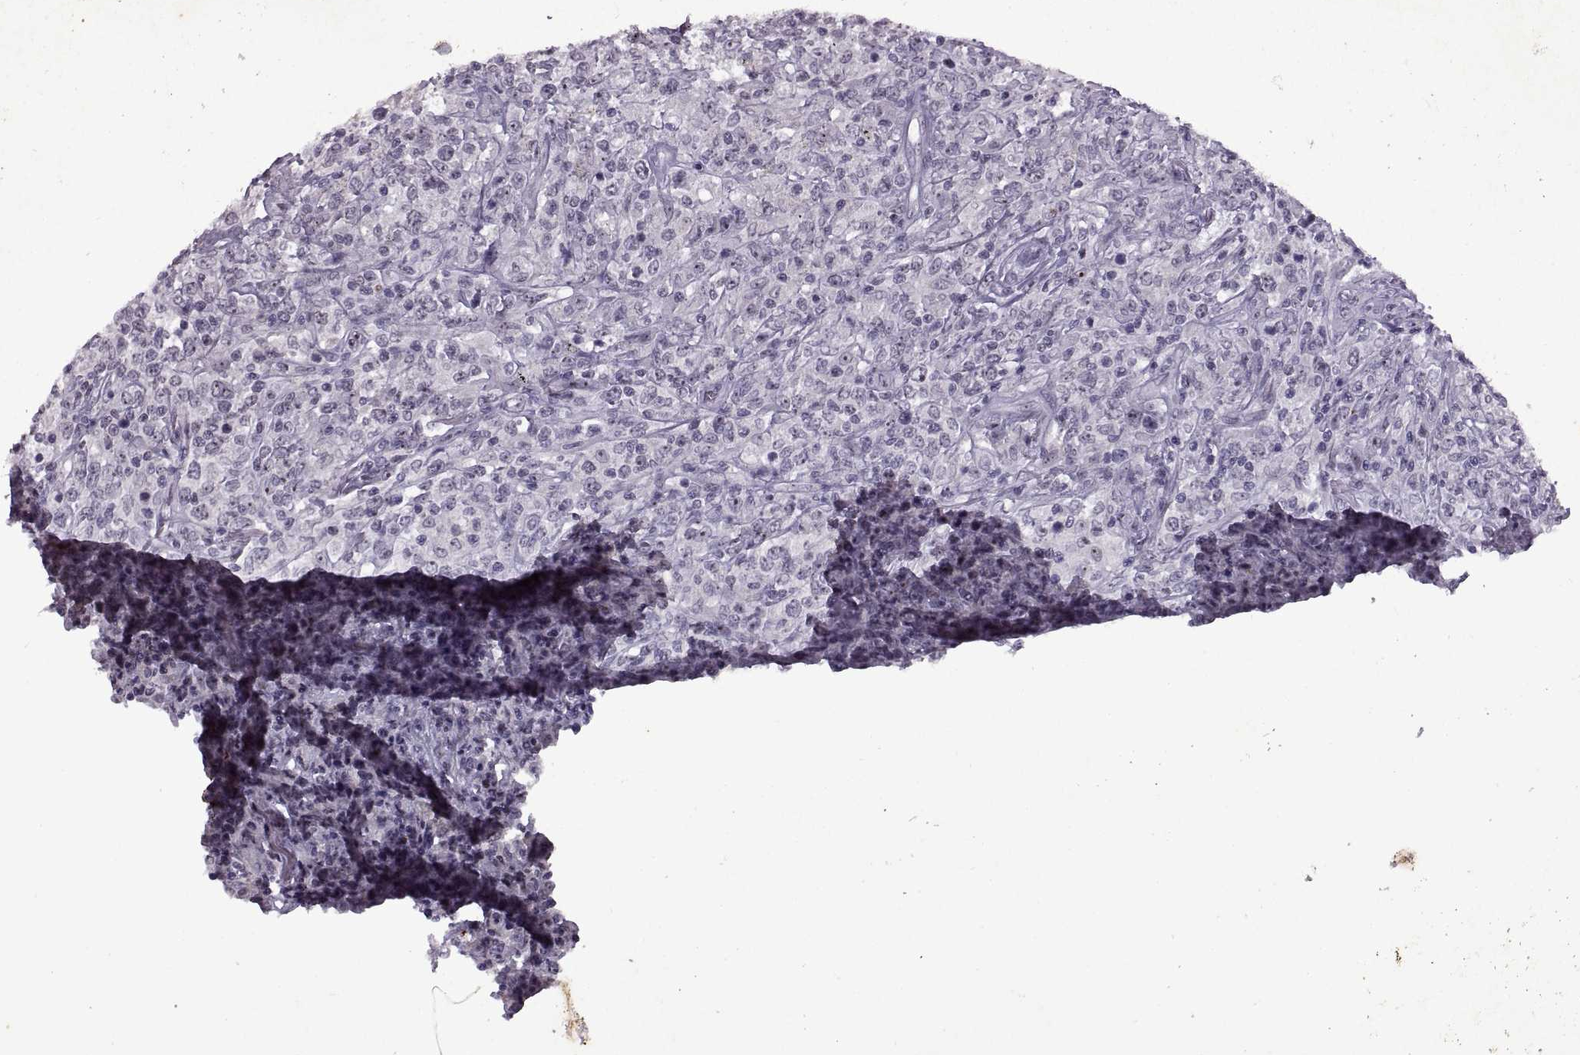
{"staining": {"intensity": "negative", "quantity": "none", "location": "none"}, "tissue": "lymphoma", "cell_type": "Tumor cells", "image_type": "cancer", "snomed": [{"axis": "morphology", "description": "Malignant lymphoma, non-Hodgkin's type, High grade"}, {"axis": "topography", "description": "Lung"}], "caption": "A high-resolution micrograph shows immunohistochemistry staining of high-grade malignant lymphoma, non-Hodgkin's type, which demonstrates no significant positivity in tumor cells. (Immunohistochemistry (ihc), brightfield microscopy, high magnification).", "gene": "SINHCAF", "patient": {"sex": "male", "age": 79}}